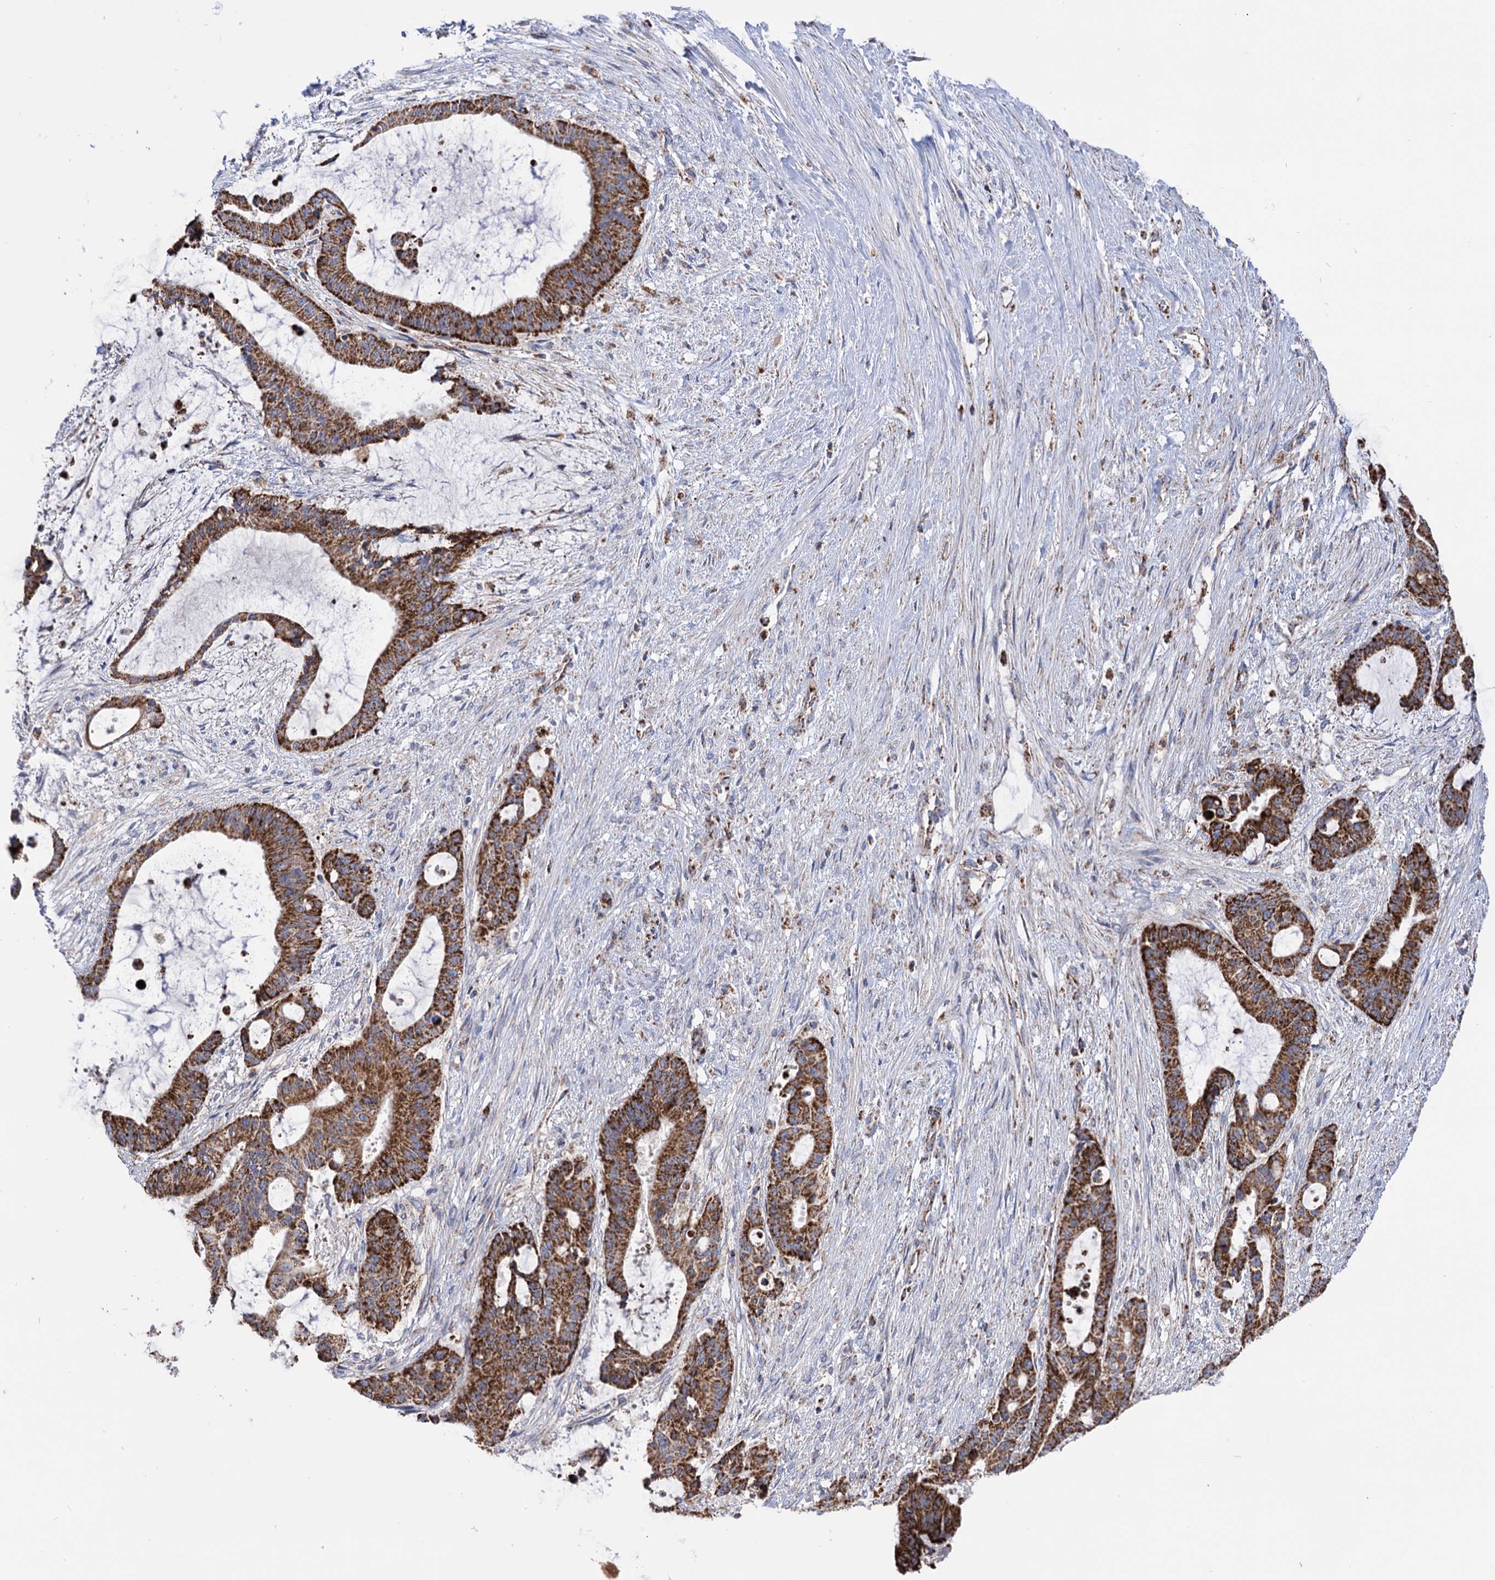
{"staining": {"intensity": "strong", "quantity": ">75%", "location": "cytoplasmic/membranous"}, "tissue": "liver cancer", "cell_type": "Tumor cells", "image_type": "cancer", "snomed": [{"axis": "morphology", "description": "Normal tissue, NOS"}, {"axis": "morphology", "description": "Cholangiocarcinoma"}, {"axis": "topography", "description": "Liver"}, {"axis": "topography", "description": "Peripheral nerve tissue"}], "caption": "Human liver cancer (cholangiocarcinoma) stained for a protein (brown) displays strong cytoplasmic/membranous positive positivity in approximately >75% of tumor cells.", "gene": "ABHD10", "patient": {"sex": "female", "age": 73}}